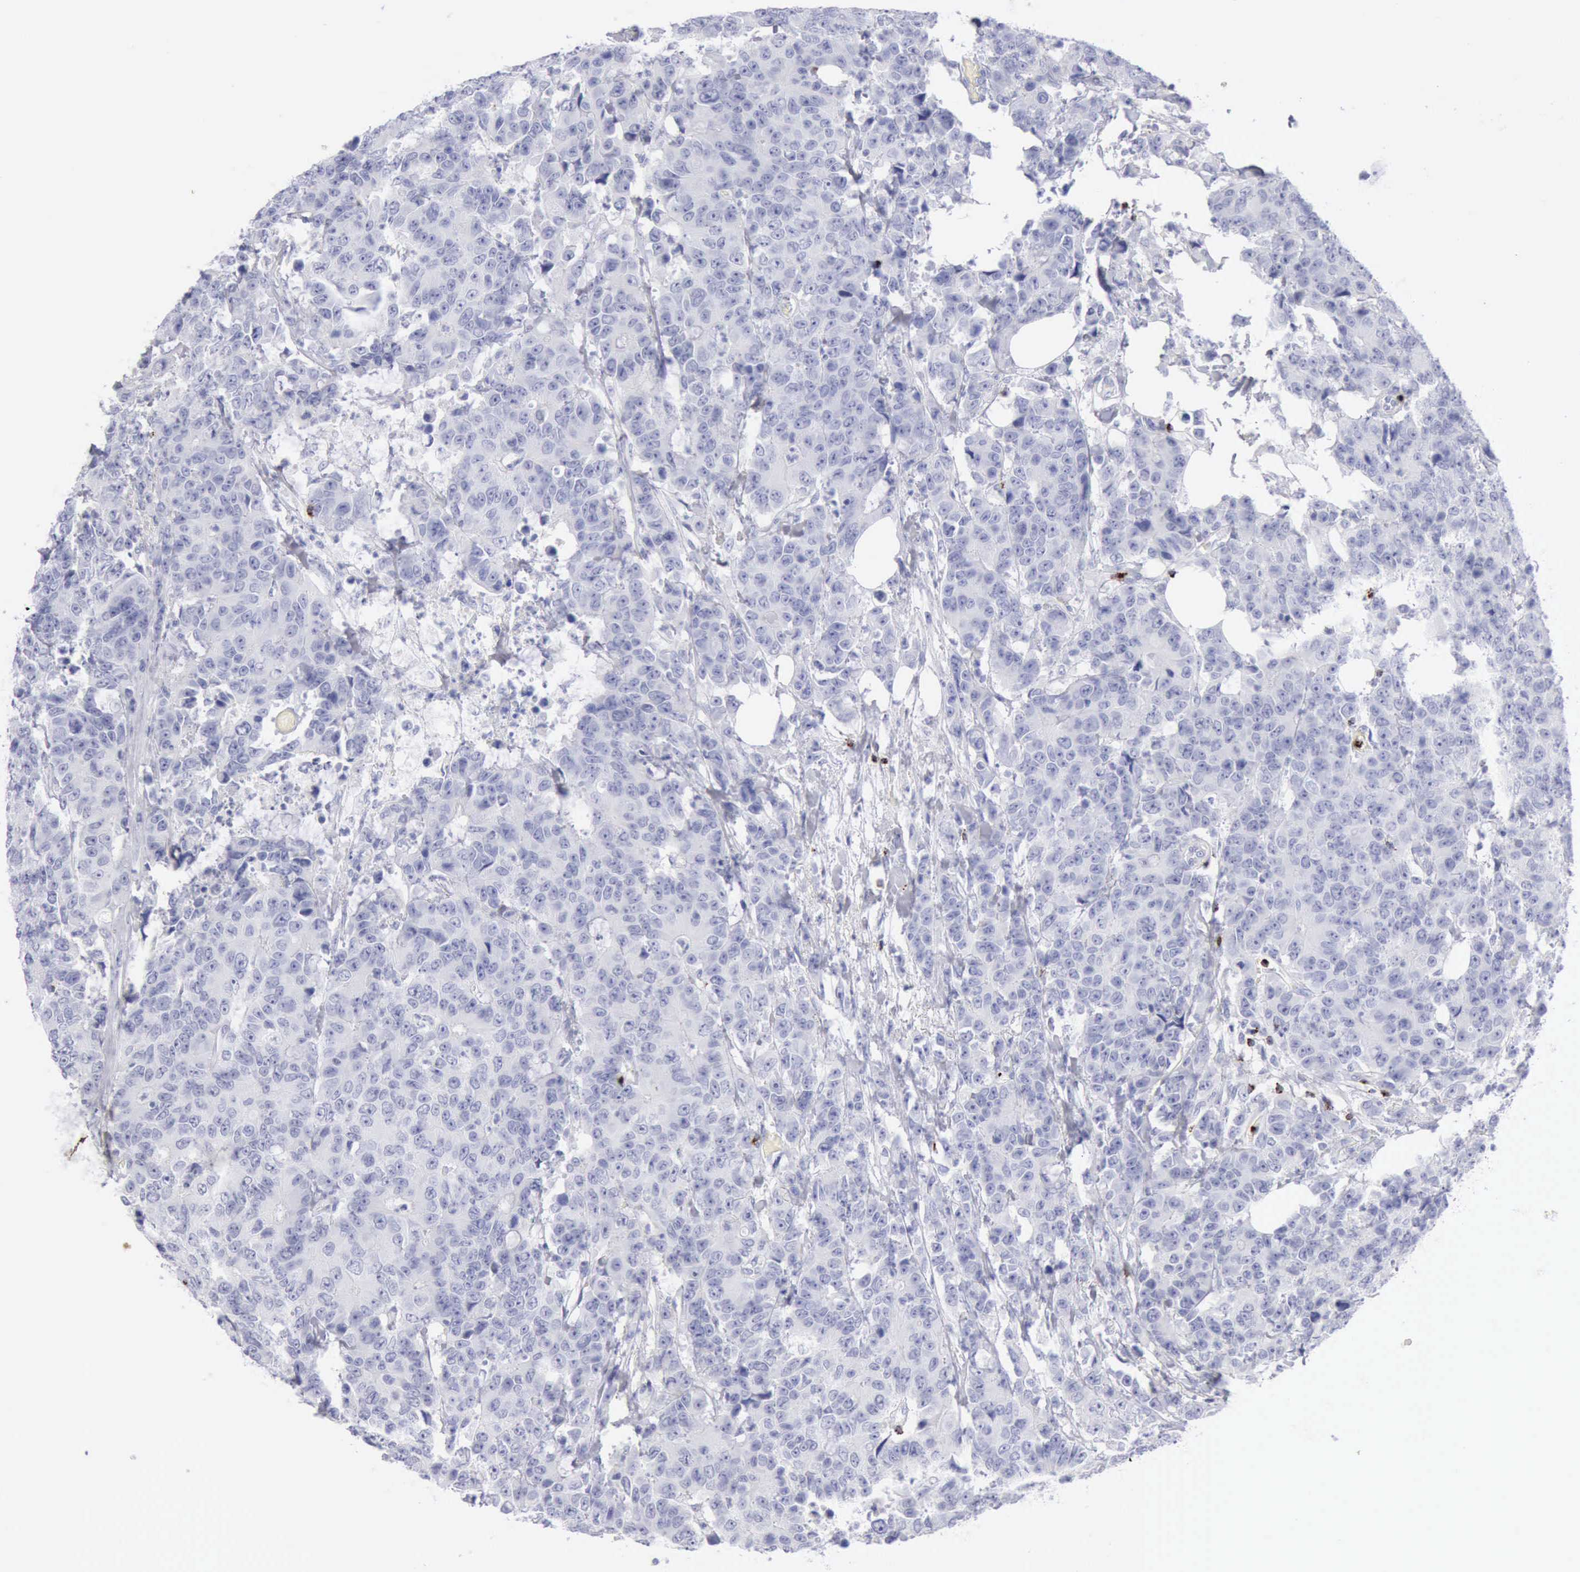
{"staining": {"intensity": "negative", "quantity": "none", "location": "none"}, "tissue": "colorectal cancer", "cell_type": "Tumor cells", "image_type": "cancer", "snomed": [{"axis": "morphology", "description": "Adenocarcinoma, NOS"}, {"axis": "topography", "description": "Colon"}], "caption": "This is an immunohistochemistry micrograph of human colorectal cancer (adenocarcinoma). There is no positivity in tumor cells.", "gene": "GZMB", "patient": {"sex": "female", "age": 86}}